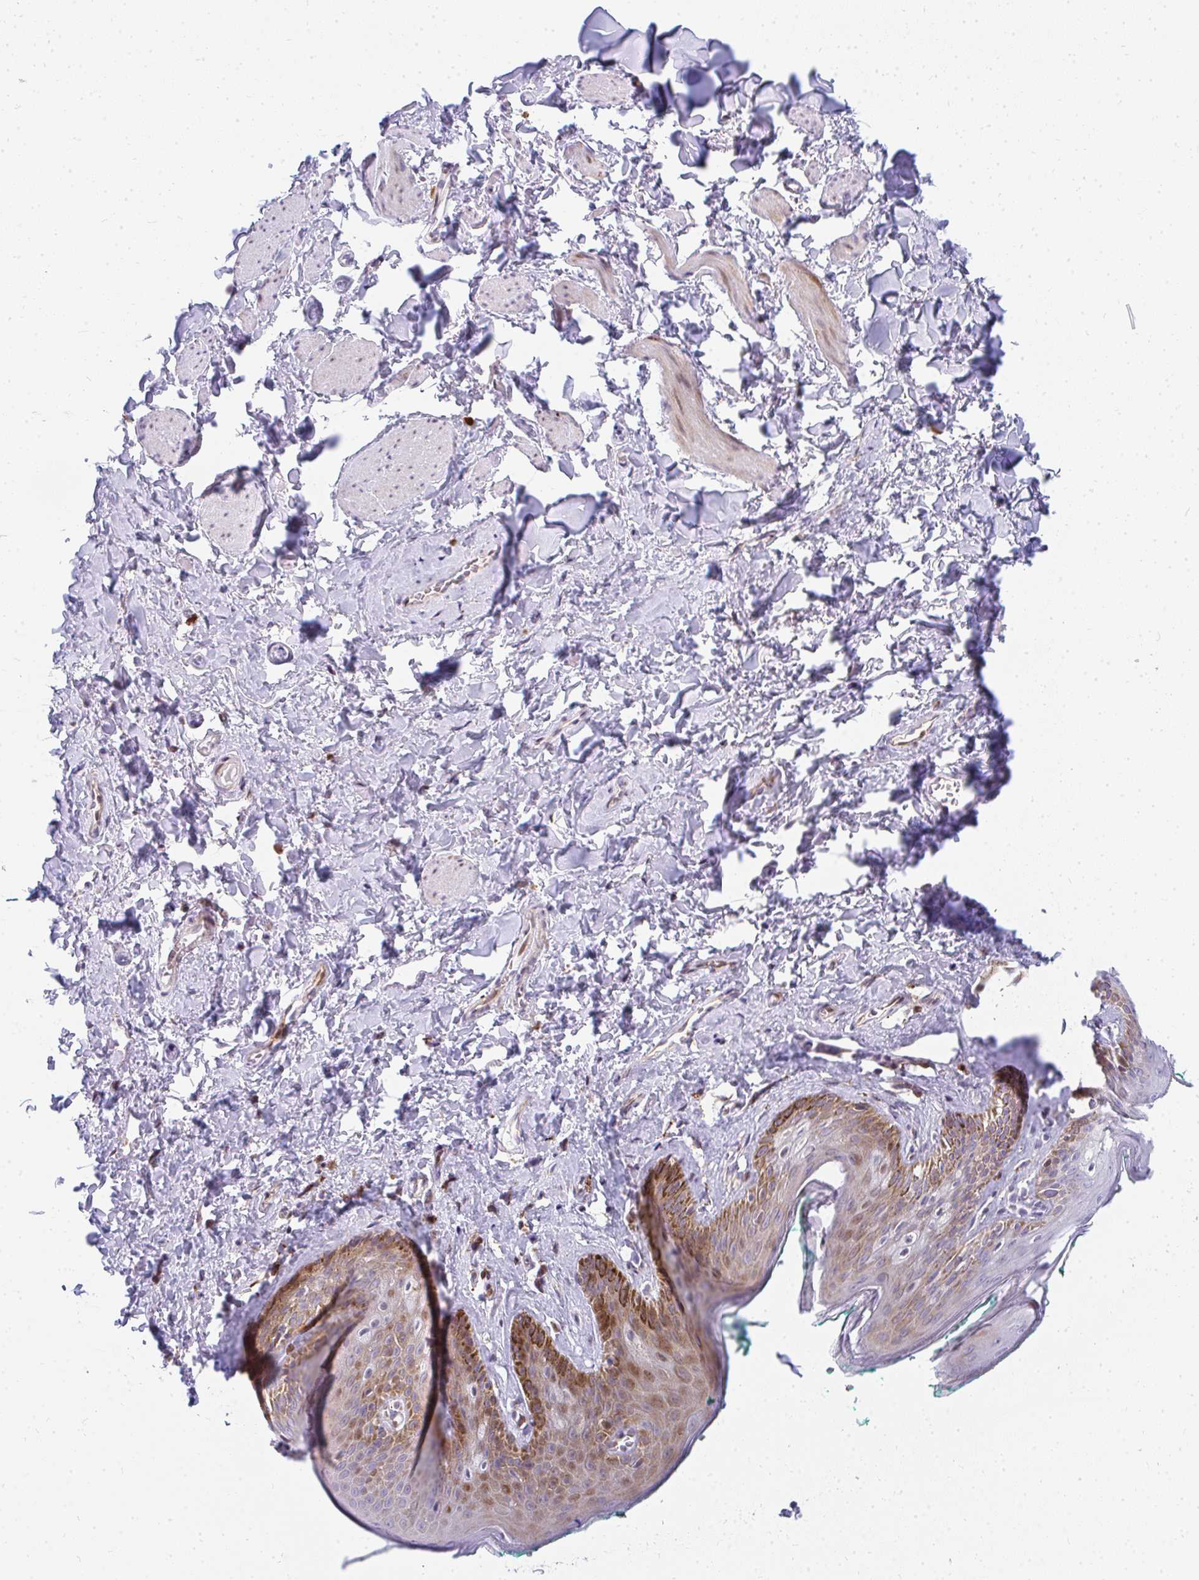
{"staining": {"intensity": "strong", "quantity": "25%-75%", "location": "cytoplasmic/membranous,nuclear"}, "tissue": "skin", "cell_type": "Epidermal cells", "image_type": "normal", "snomed": [{"axis": "morphology", "description": "Normal tissue, NOS"}, {"axis": "topography", "description": "Vulva"}, {"axis": "topography", "description": "Peripheral nerve tissue"}], "caption": "Strong cytoplasmic/membranous,nuclear staining for a protein is appreciated in approximately 25%-75% of epidermal cells of unremarkable skin using IHC.", "gene": "PLA2G5", "patient": {"sex": "female", "age": 66}}